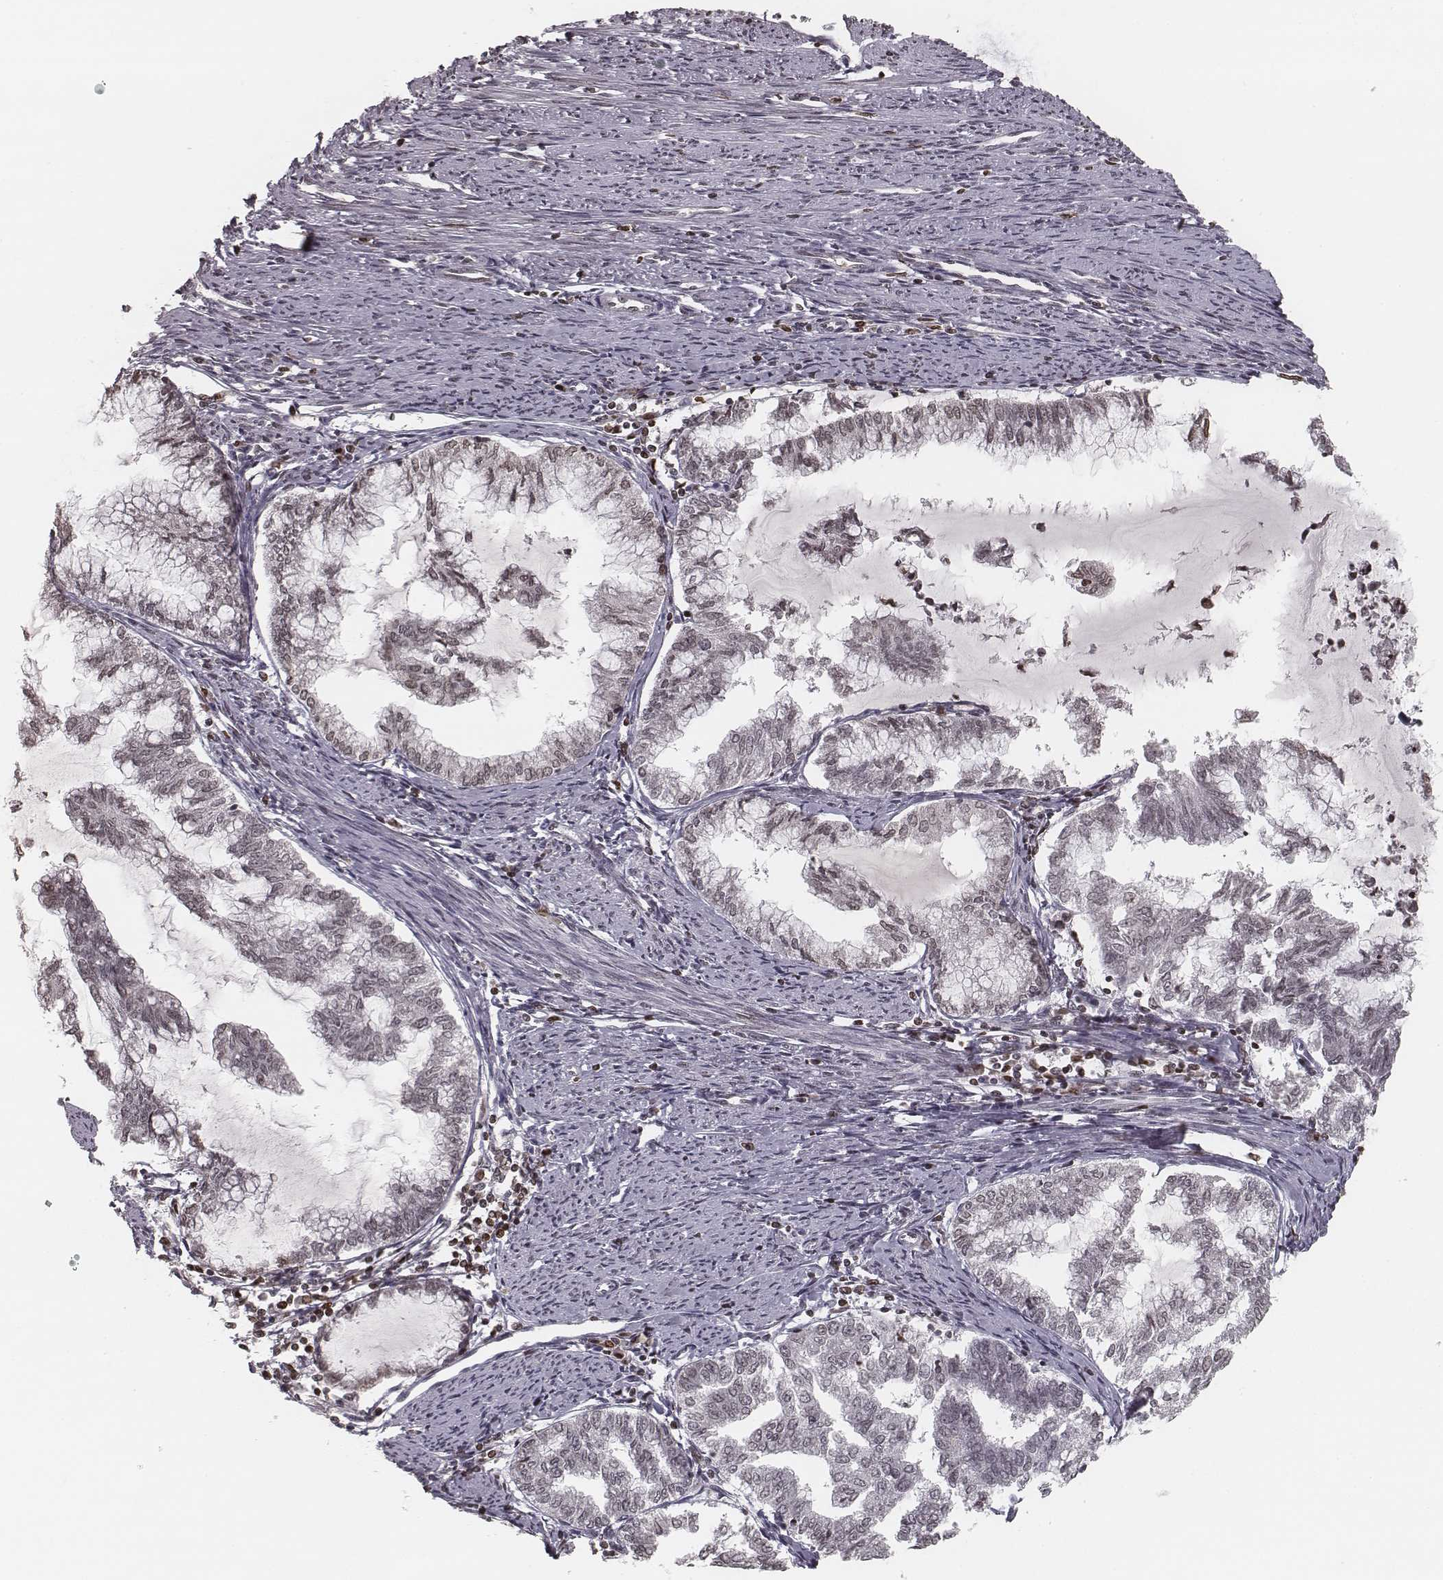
{"staining": {"intensity": "weak", "quantity": ">75%", "location": "nuclear"}, "tissue": "endometrial cancer", "cell_type": "Tumor cells", "image_type": "cancer", "snomed": [{"axis": "morphology", "description": "Adenocarcinoma, NOS"}, {"axis": "topography", "description": "Endometrium"}], "caption": "Weak nuclear expression for a protein is present in about >75% of tumor cells of endometrial adenocarcinoma using IHC.", "gene": "HMGA2", "patient": {"sex": "female", "age": 79}}